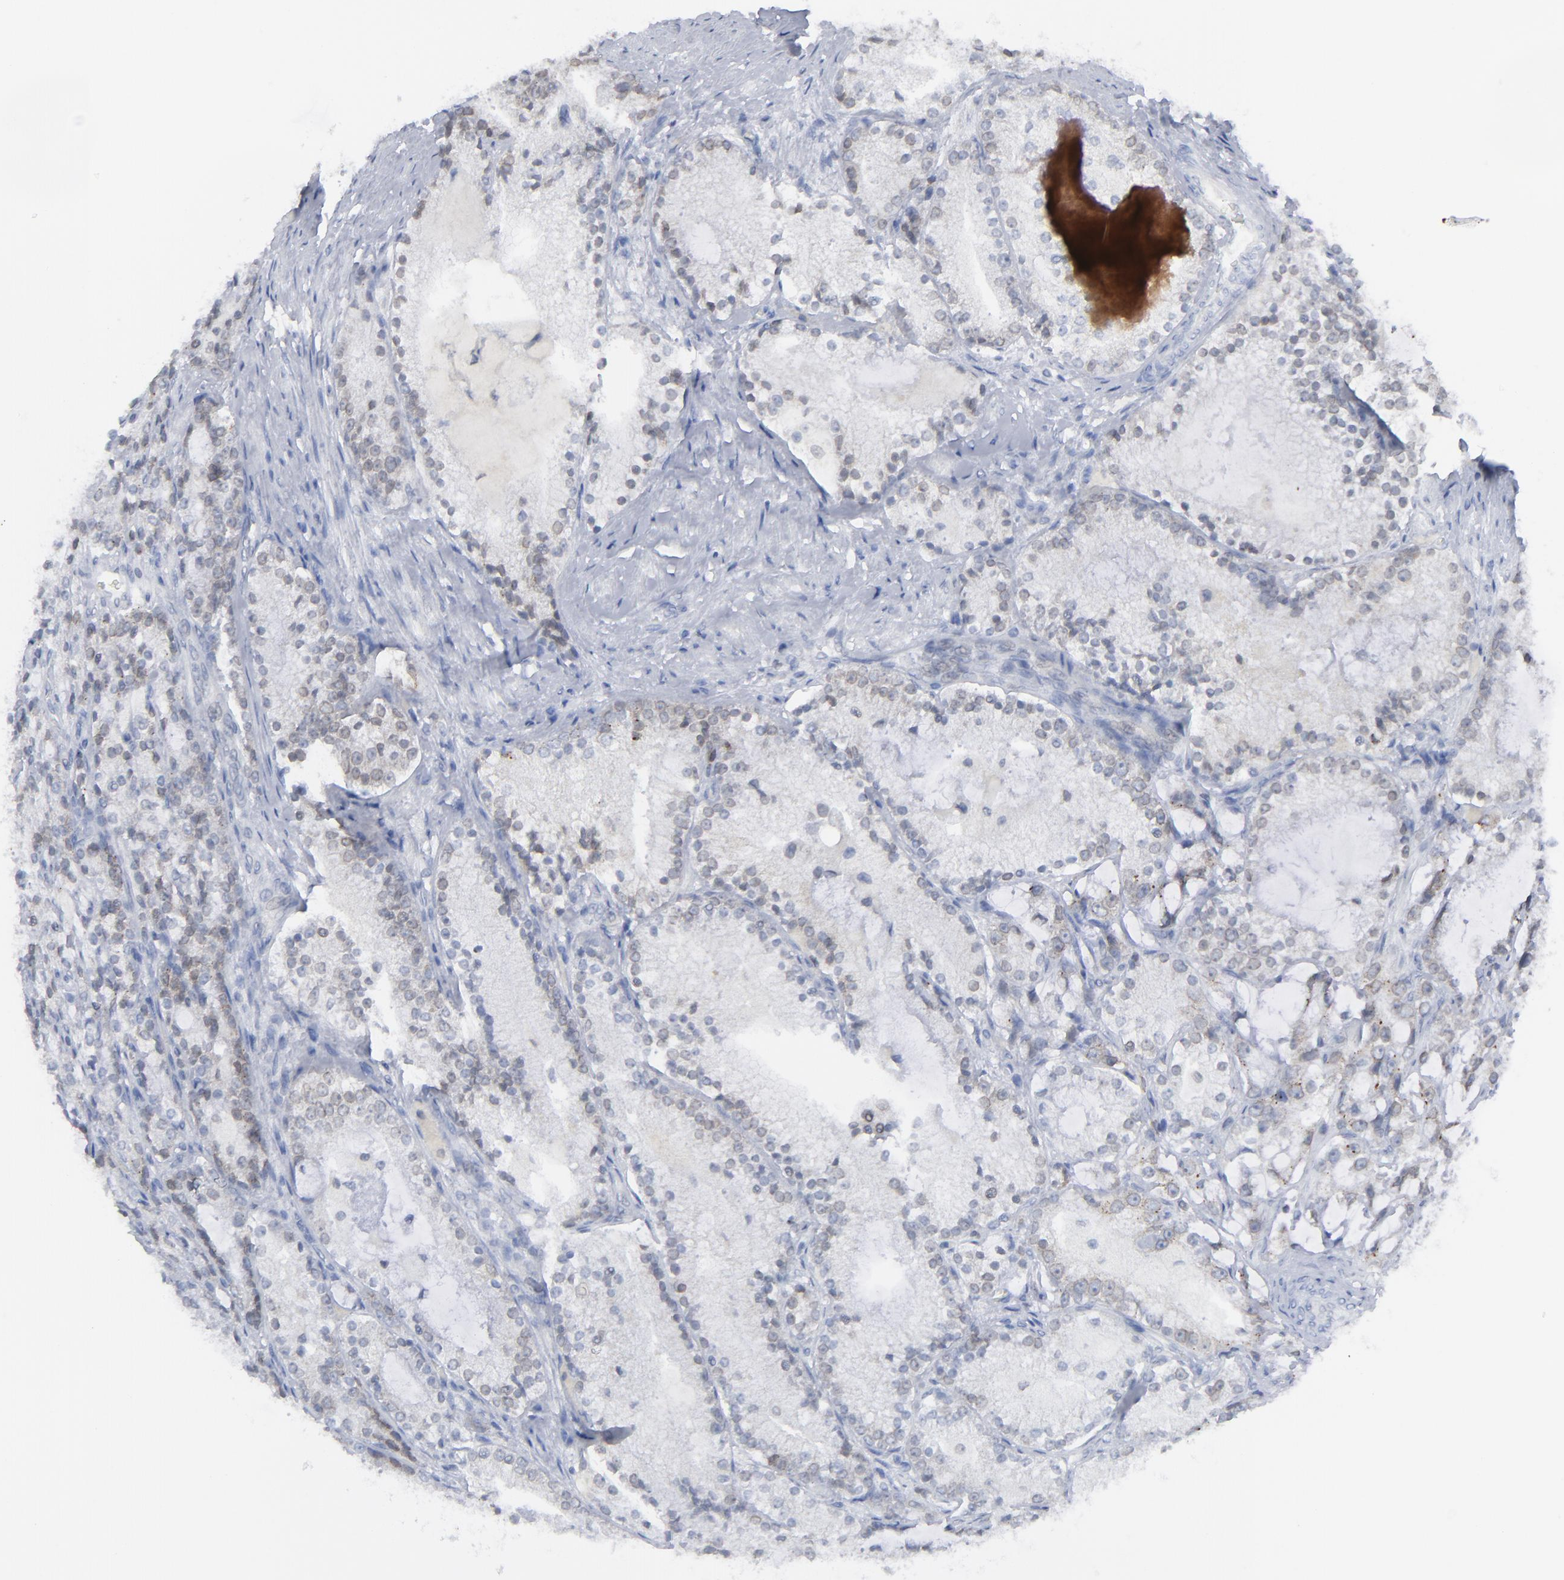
{"staining": {"intensity": "weak", "quantity": "<25%", "location": "cytoplasmic/membranous"}, "tissue": "prostate cancer", "cell_type": "Tumor cells", "image_type": "cancer", "snomed": [{"axis": "morphology", "description": "Adenocarcinoma, High grade"}, {"axis": "topography", "description": "Prostate"}], "caption": "Immunohistochemistry histopathology image of prostate cancer (high-grade adenocarcinoma) stained for a protein (brown), which demonstrates no expression in tumor cells.", "gene": "NUP88", "patient": {"sex": "male", "age": 63}}